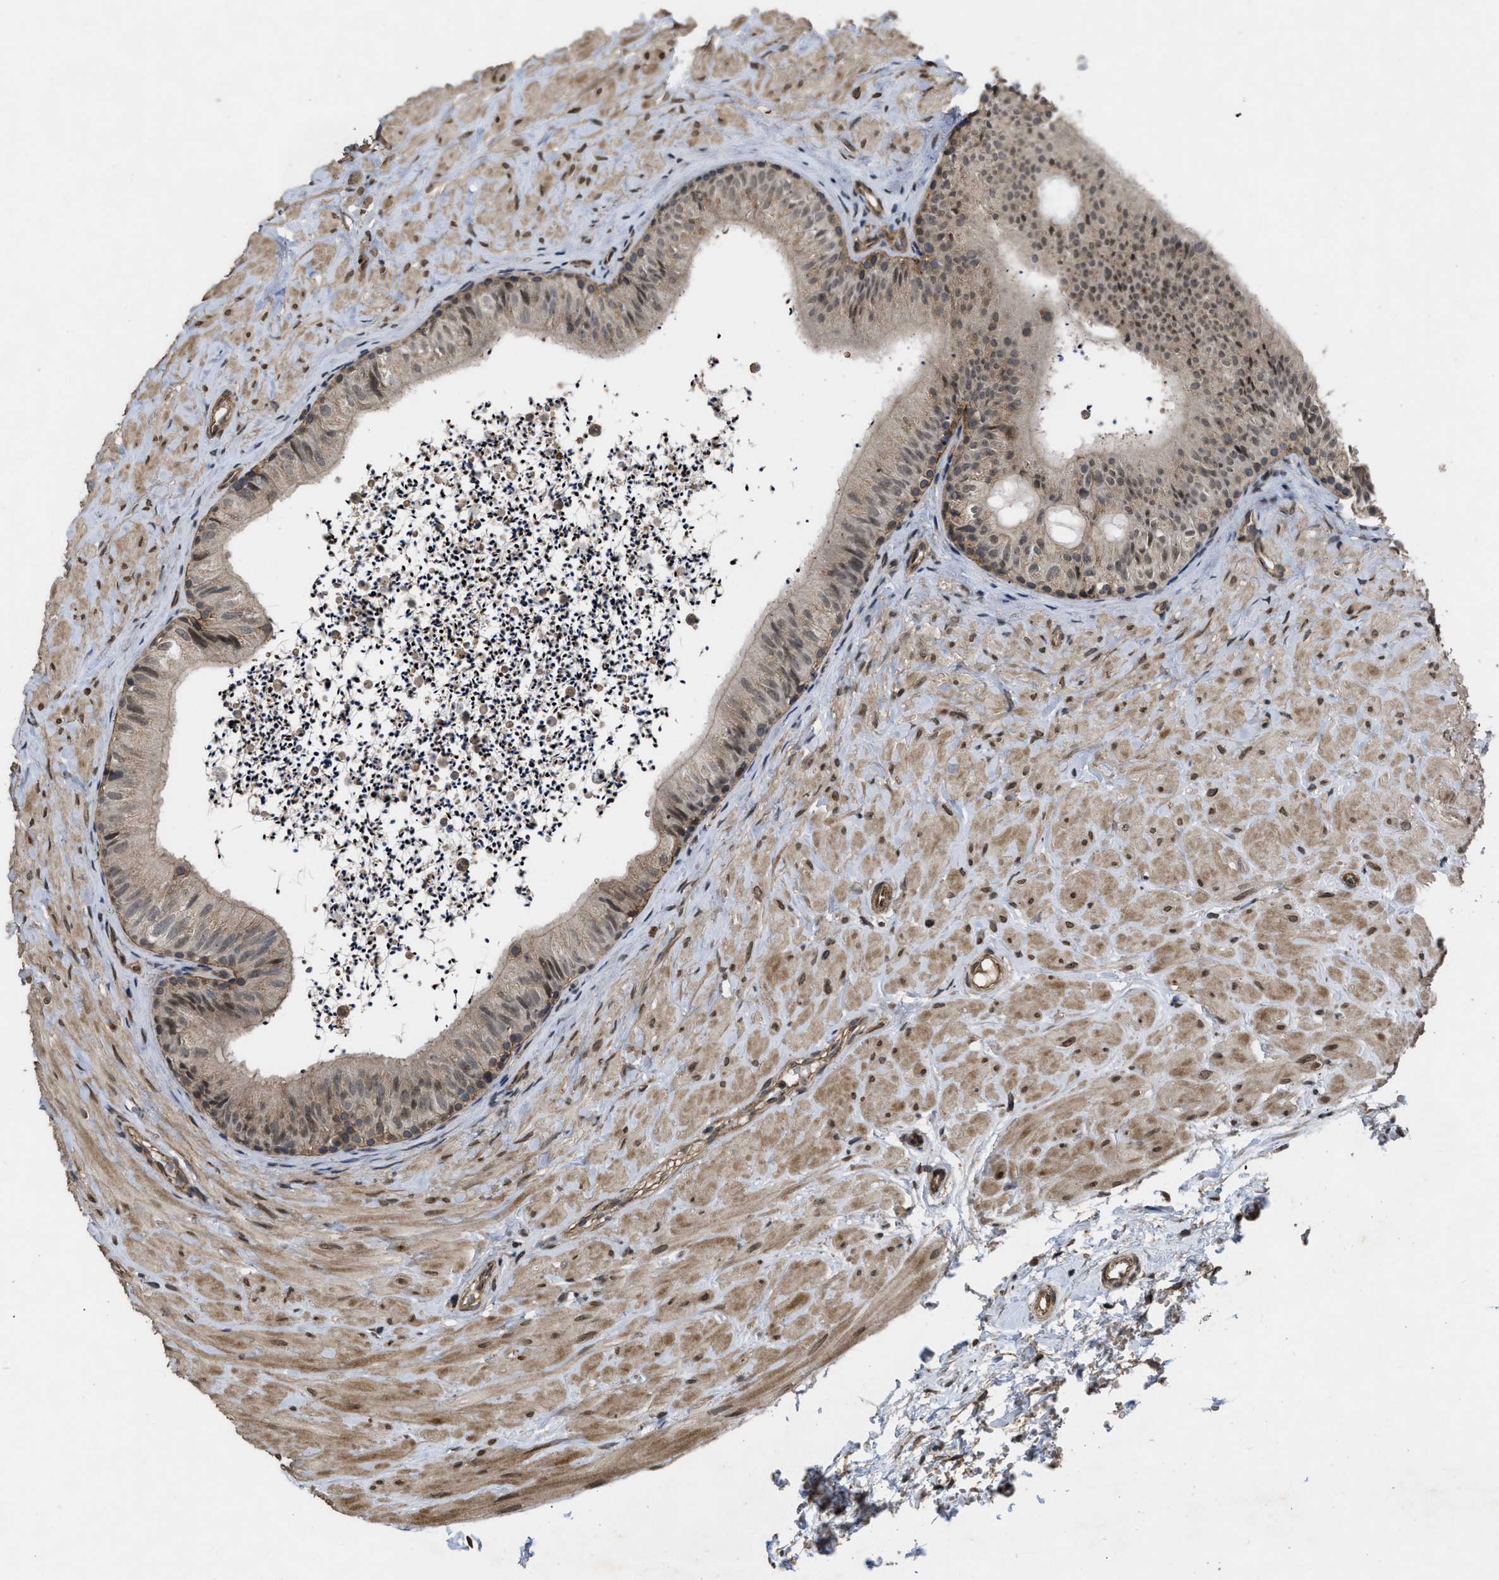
{"staining": {"intensity": "weak", "quantity": ">75%", "location": "cytoplasmic/membranous,nuclear"}, "tissue": "epididymis", "cell_type": "Glandular cells", "image_type": "normal", "snomed": [{"axis": "morphology", "description": "Normal tissue, NOS"}, {"axis": "topography", "description": "Epididymis"}], "caption": "The image exhibits immunohistochemical staining of unremarkable epididymis. There is weak cytoplasmic/membranous,nuclear staining is appreciated in approximately >75% of glandular cells.", "gene": "UTRN", "patient": {"sex": "male", "age": 56}}